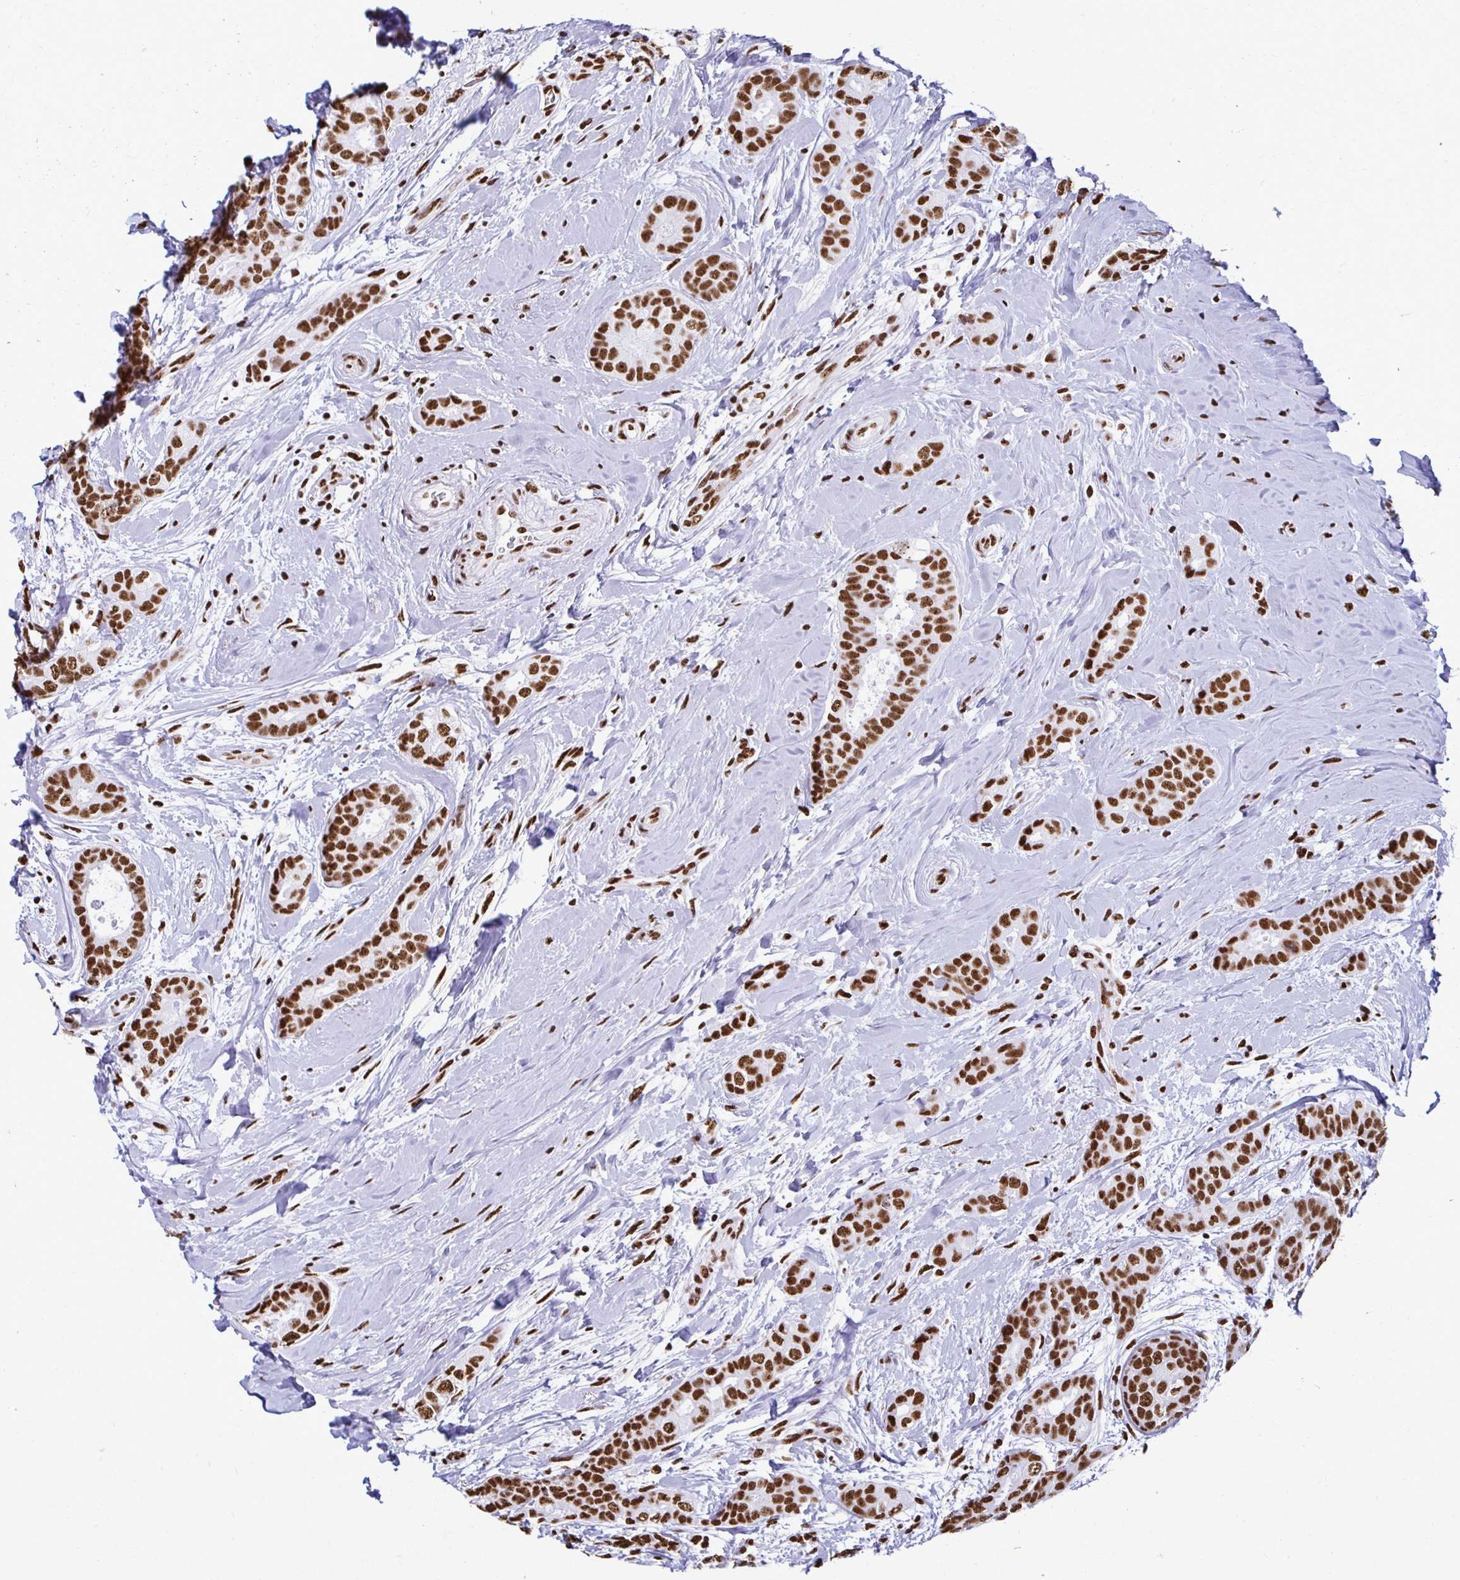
{"staining": {"intensity": "strong", "quantity": ">75%", "location": "nuclear"}, "tissue": "breast cancer", "cell_type": "Tumor cells", "image_type": "cancer", "snomed": [{"axis": "morphology", "description": "Duct carcinoma"}, {"axis": "topography", "description": "Breast"}], "caption": "This image shows immunohistochemistry staining of human intraductal carcinoma (breast), with high strong nuclear positivity in about >75% of tumor cells.", "gene": "NONO", "patient": {"sex": "female", "age": 45}}